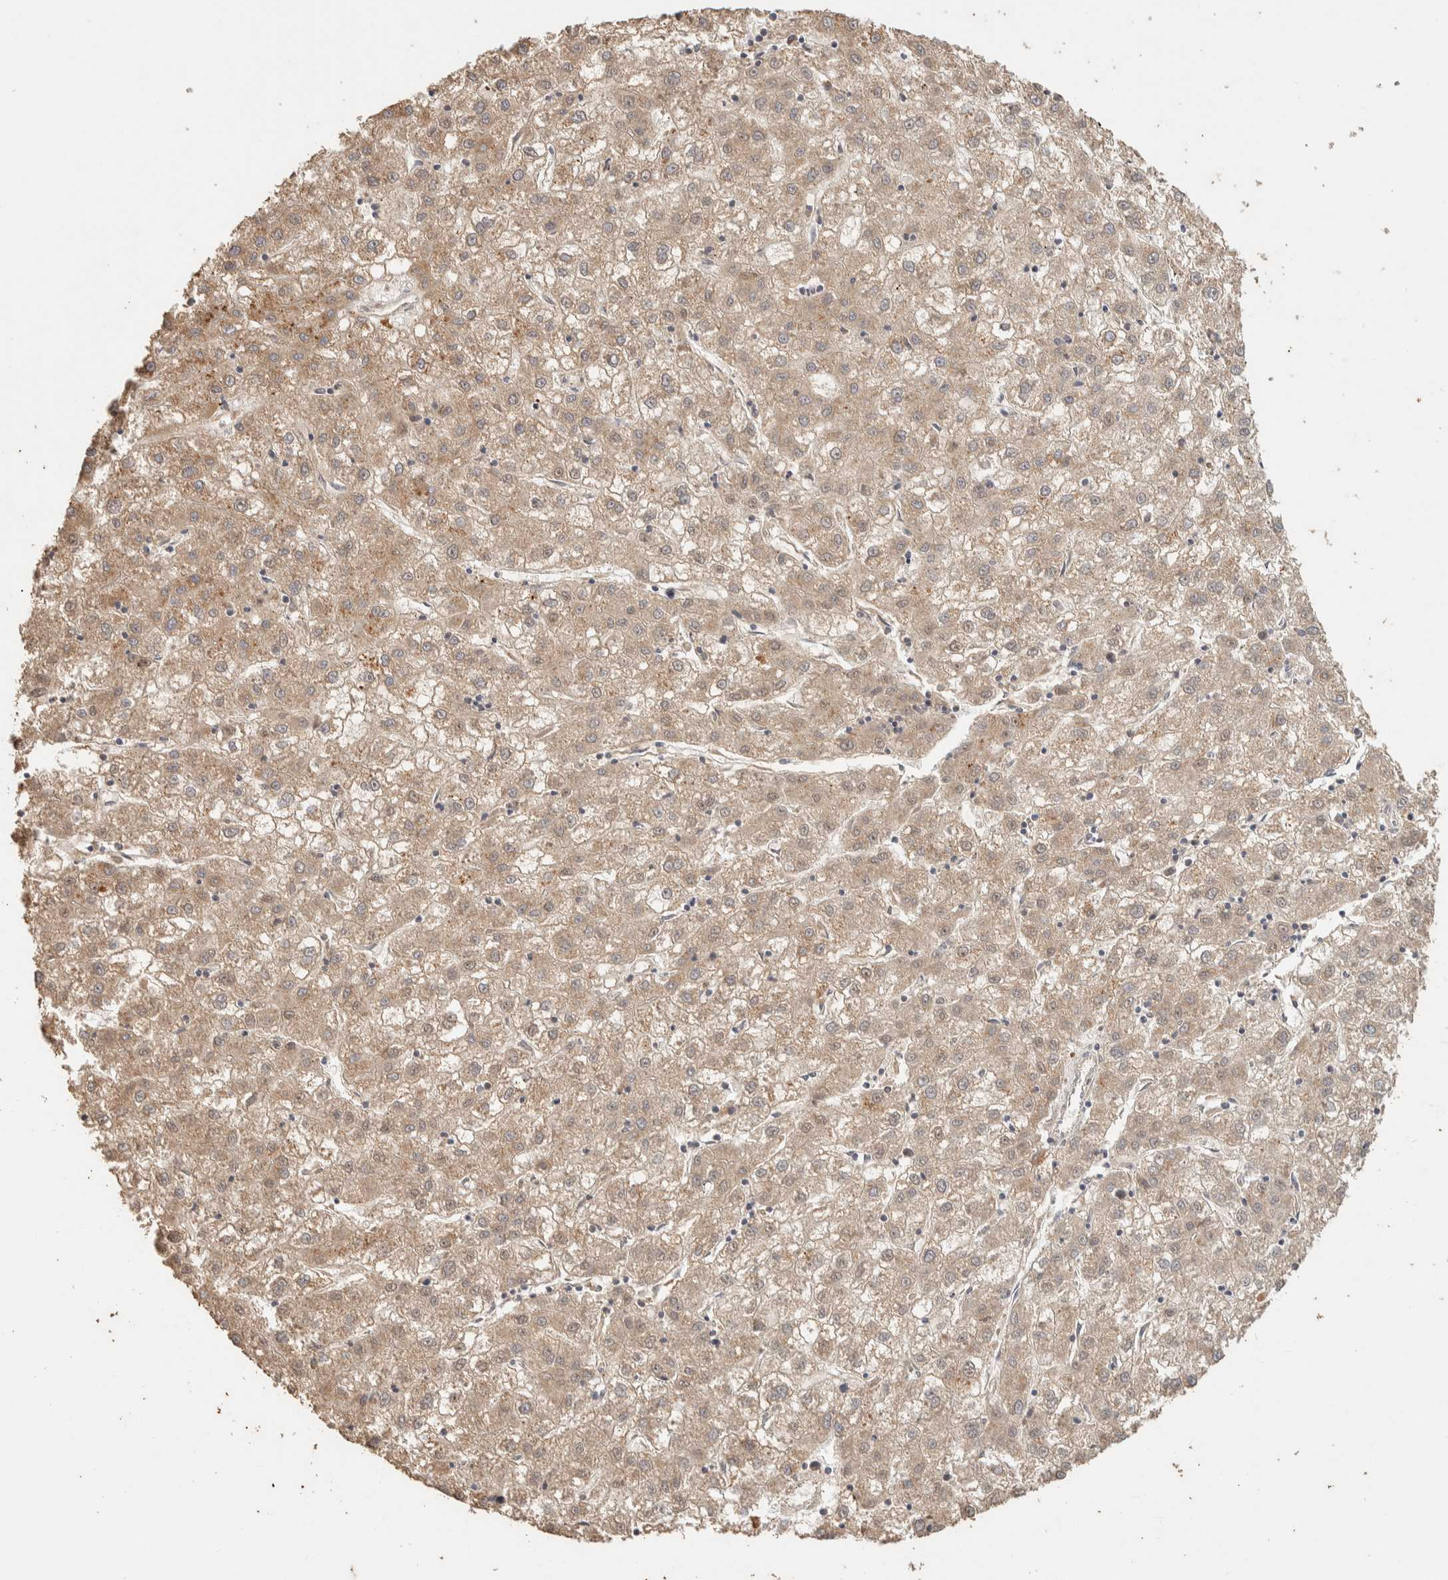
{"staining": {"intensity": "weak", "quantity": ">75%", "location": "cytoplasmic/membranous"}, "tissue": "liver cancer", "cell_type": "Tumor cells", "image_type": "cancer", "snomed": [{"axis": "morphology", "description": "Carcinoma, Hepatocellular, NOS"}, {"axis": "topography", "description": "Liver"}], "caption": "The immunohistochemical stain highlights weak cytoplasmic/membranous positivity in tumor cells of liver cancer tissue.", "gene": "ITPA", "patient": {"sex": "male", "age": 72}}